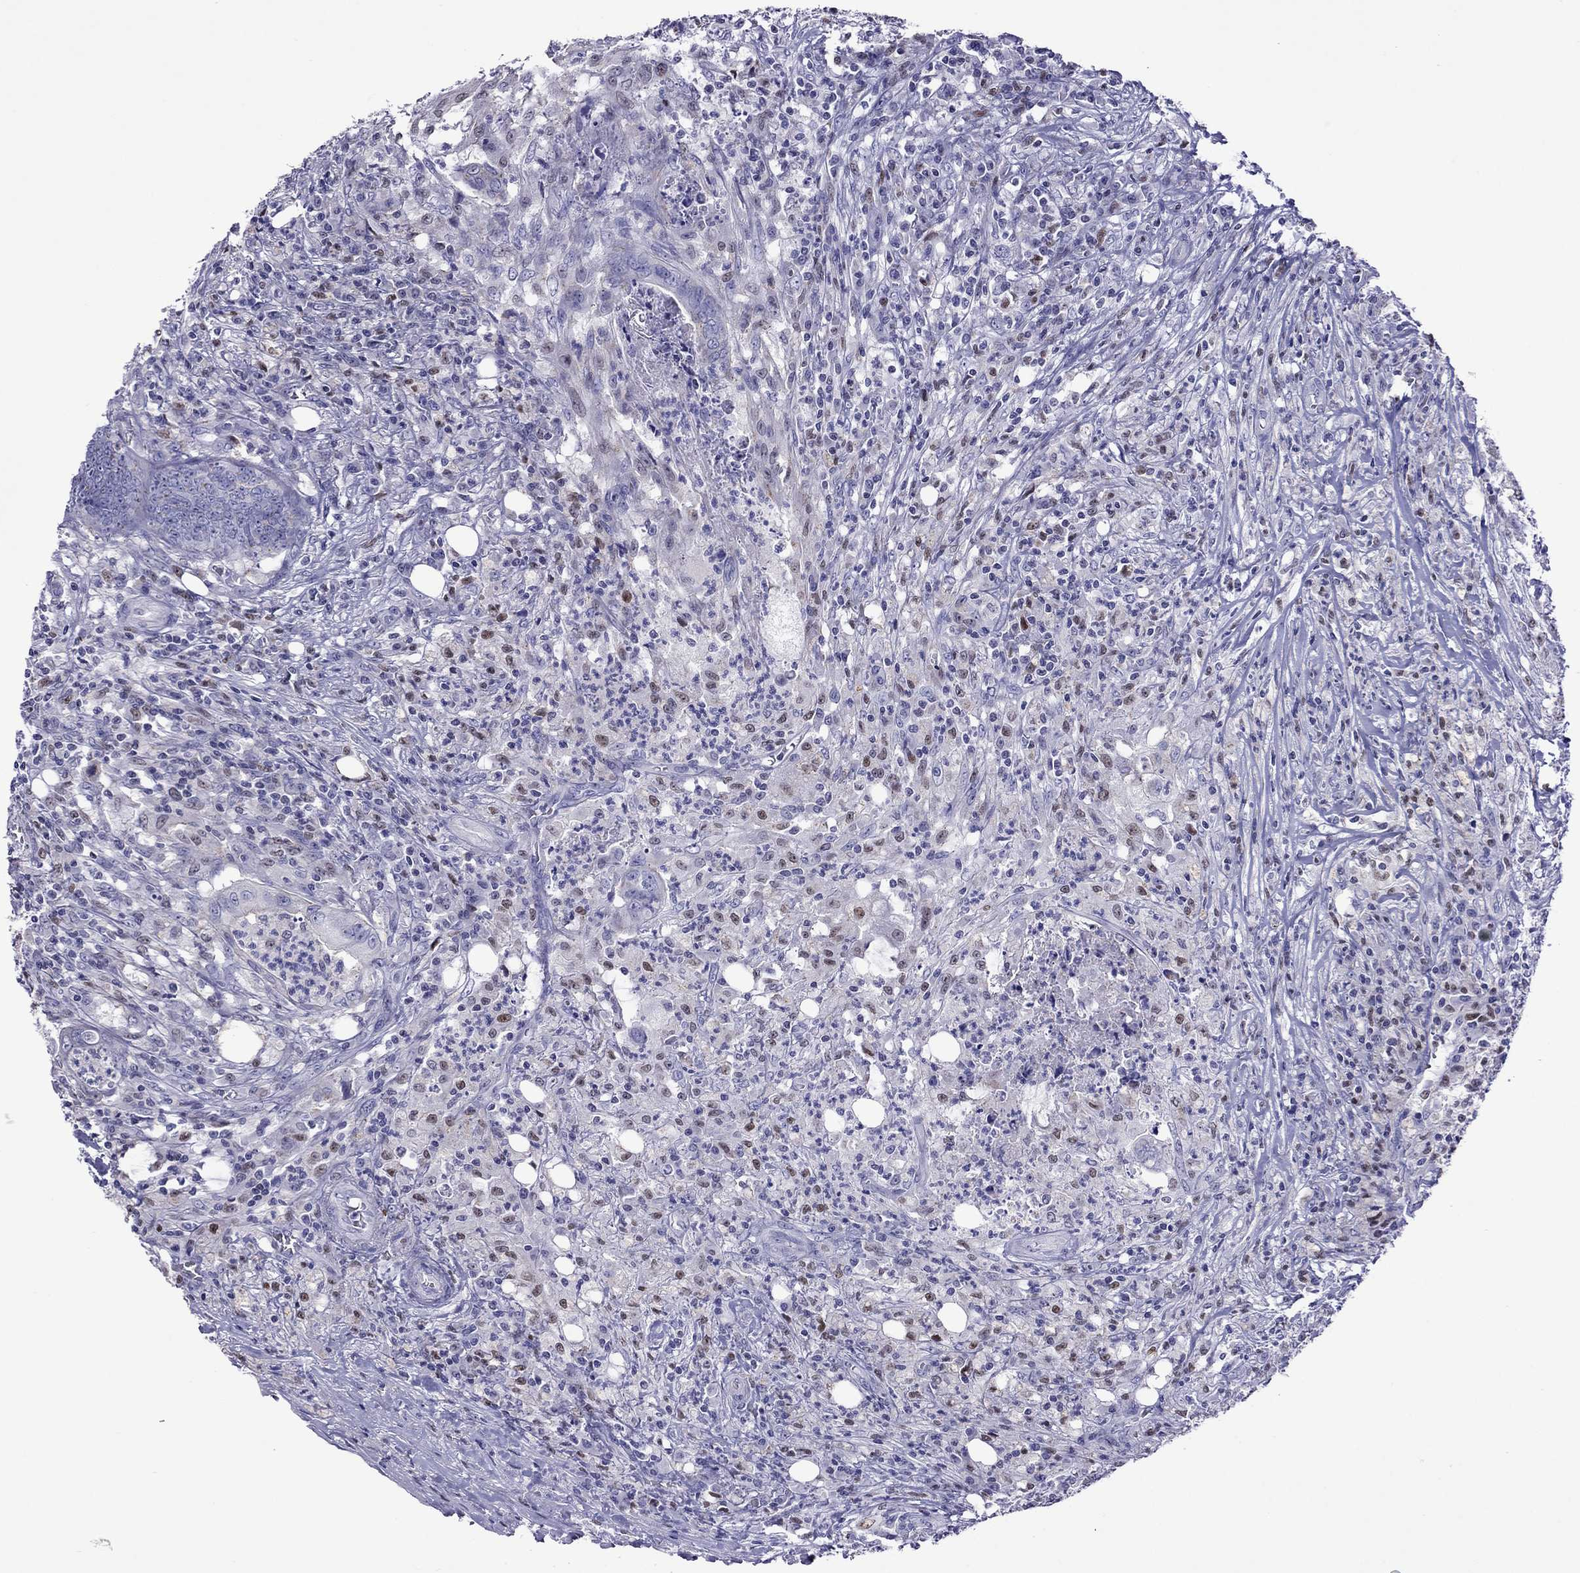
{"staining": {"intensity": "weak", "quantity": "<25%", "location": "nuclear"}, "tissue": "colorectal cancer", "cell_type": "Tumor cells", "image_type": "cancer", "snomed": [{"axis": "morphology", "description": "Adenocarcinoma, NOS"}, {"axis": "topography", "description": "Colon"}], "caption": "Tumor cells show no significant protein positivity in colorectal adenocarcinoma.", "gene": "MPZ", "patient": {"sex": "male", "age": 84}}